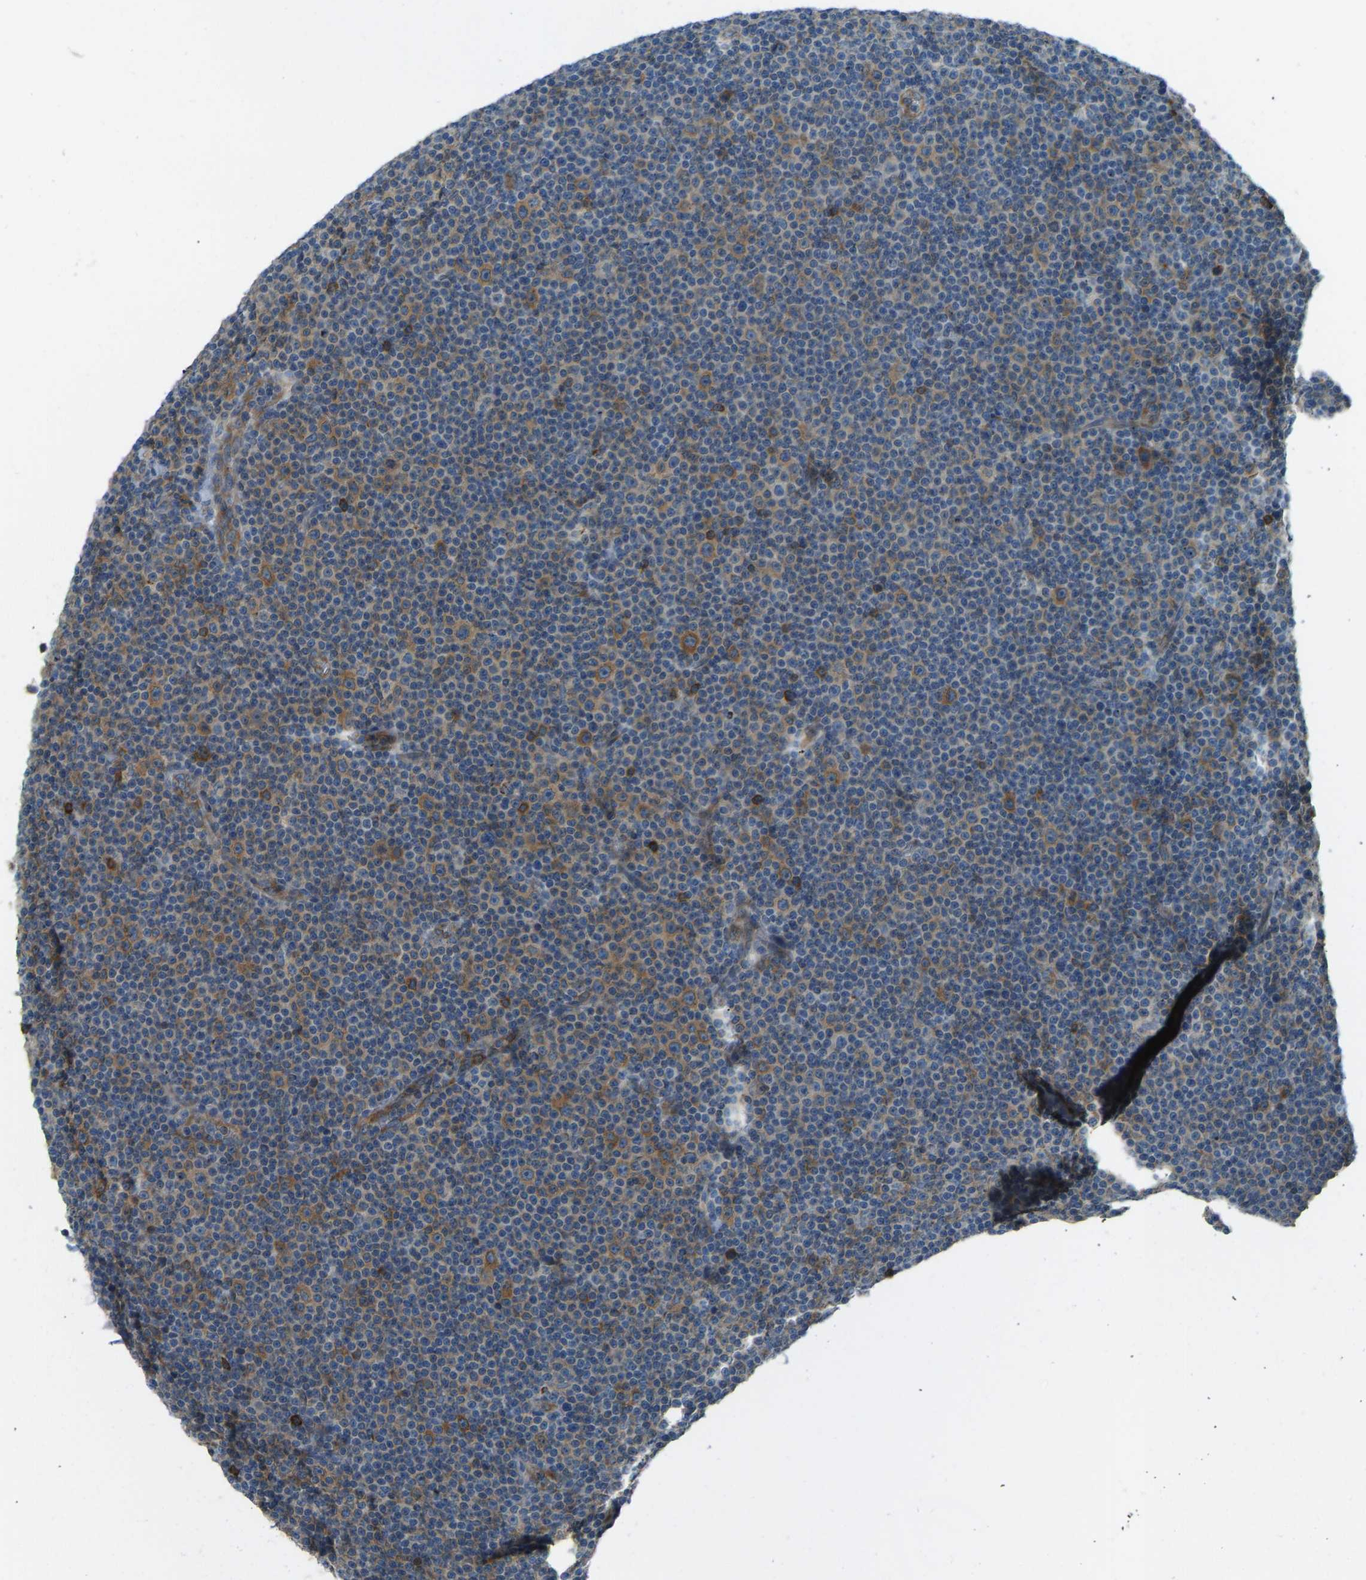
{"staining": {"intensity": "moderate", "quantity": "25%-75%", "location": "cytoplasmic/membranous"}, "tissue": "lymphoma", "cell_type": "Tumor cells", "image_type": "cancer", "snomed": [{"axis": "morphology", "description": "Malignant lymphoma, non-Hodgkin's type, Low grade"}, {"axis": "topography", "description": "Lymph node"}], "caption": "IHC staining of malignant lymphoma, non-Hodgkin's type (low-grade), which demonstrates medium levels of moderate cytoplasmic/membranous staining in about 25%-75% of tumor cells indicating moderate cytoplasmic/membranous protein expression. The staining was performed using DAB (brown) for protein detection and nuclei were counterstained in hematoxylin (blue).", "gene": "STAU2", "patient": {"sex": "female", "age": 67}}